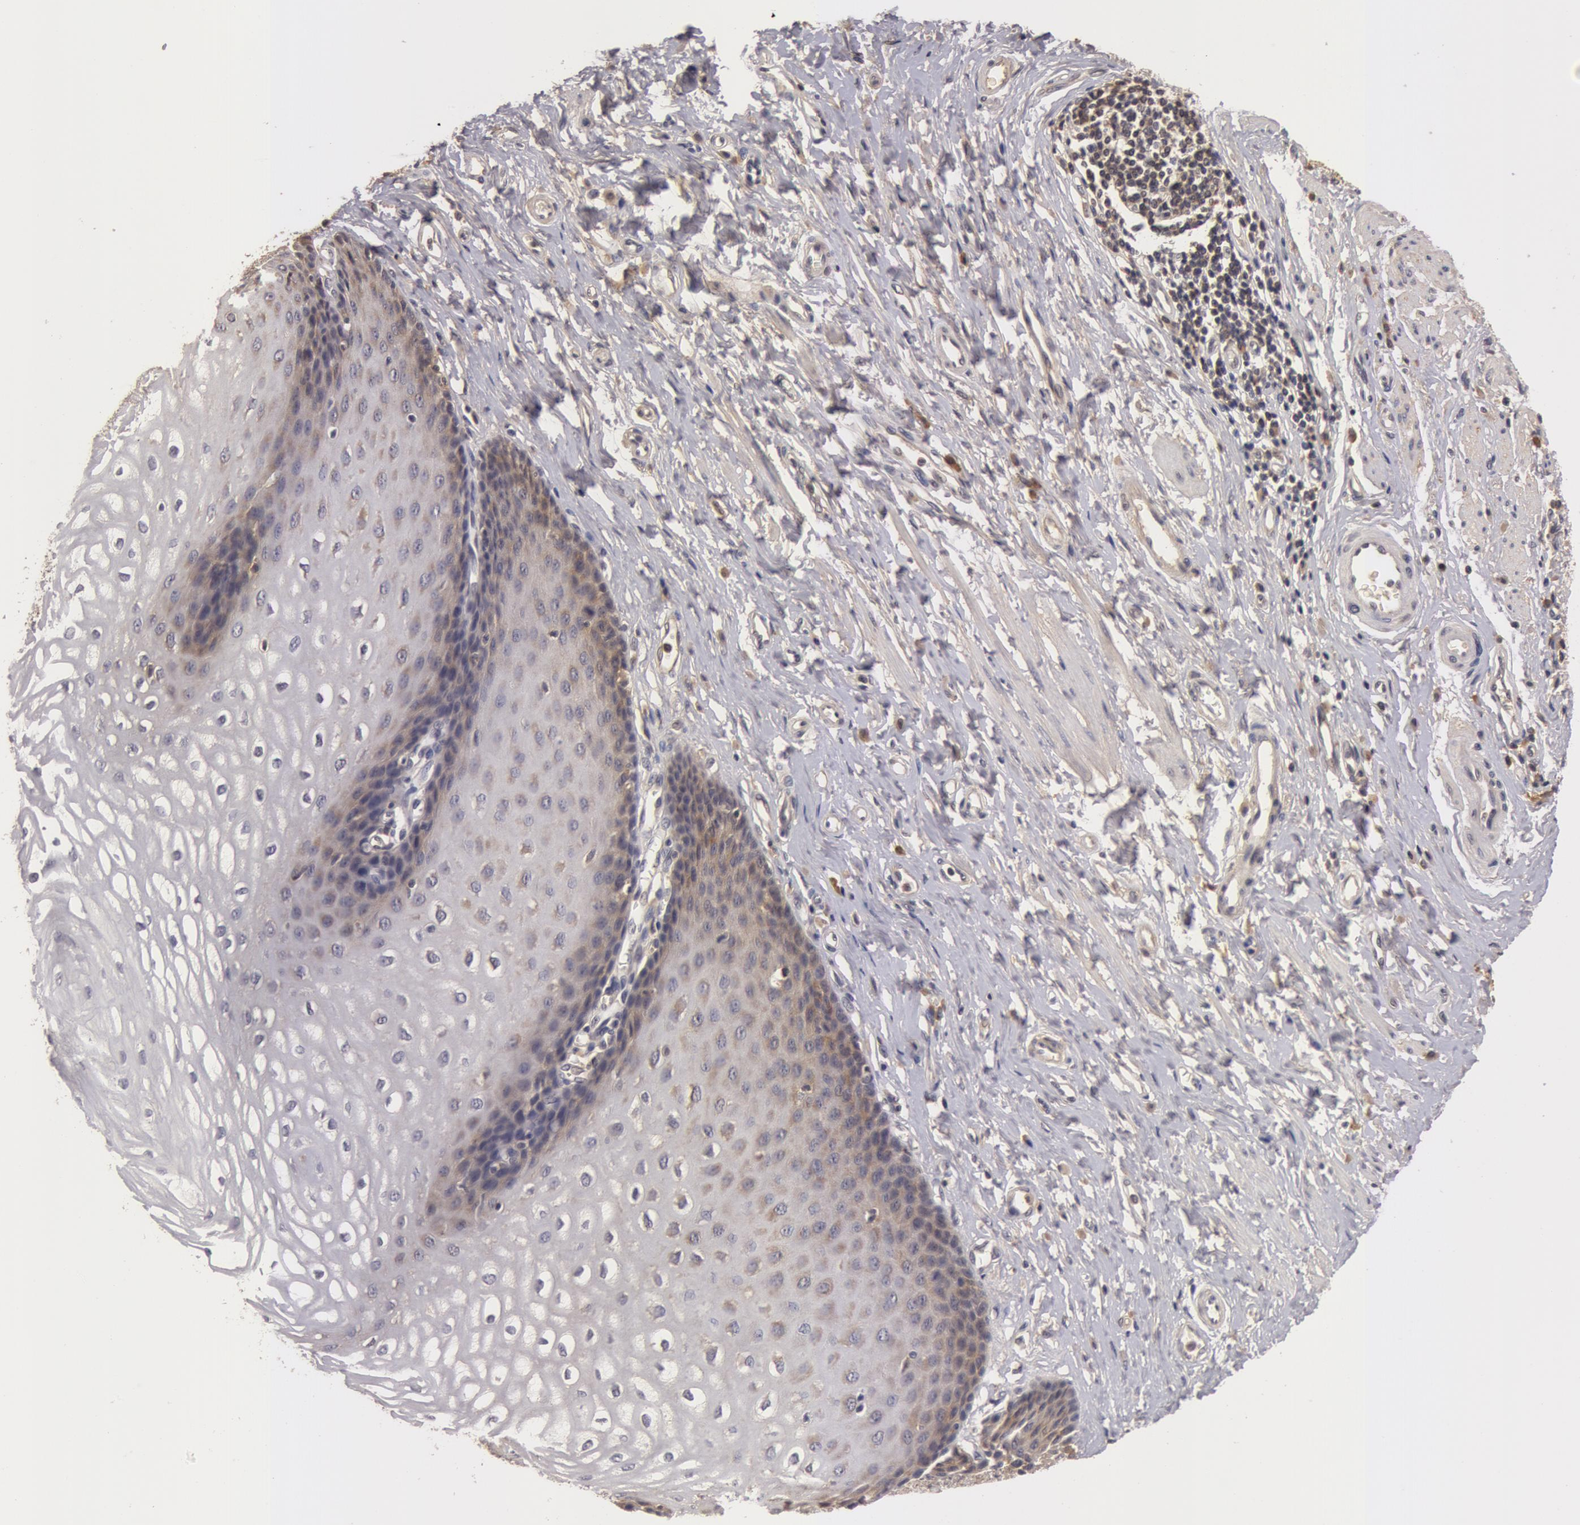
{"staining": {"intensity": "weak", "quantity": ">75%", "location": "cytoplasmic/membranous"}, "tissue": "esophagus", "cell_type": "Squamous epithelial cells", "image_type": "normal", "snomed": [{"axis": "morphology", "description": "Normal tissue, NOS"}, {"axis": "topography", "description": "Esophagus"}], "caption": "DAB immunohistochemical staining of unremarkable human esophagus reveals weak cytoplasmic/membranous protein positivity in about >75% of squamous epithelial cells.", "gene": "BCHE", "patient": {"sex": "male", "age": 70}}